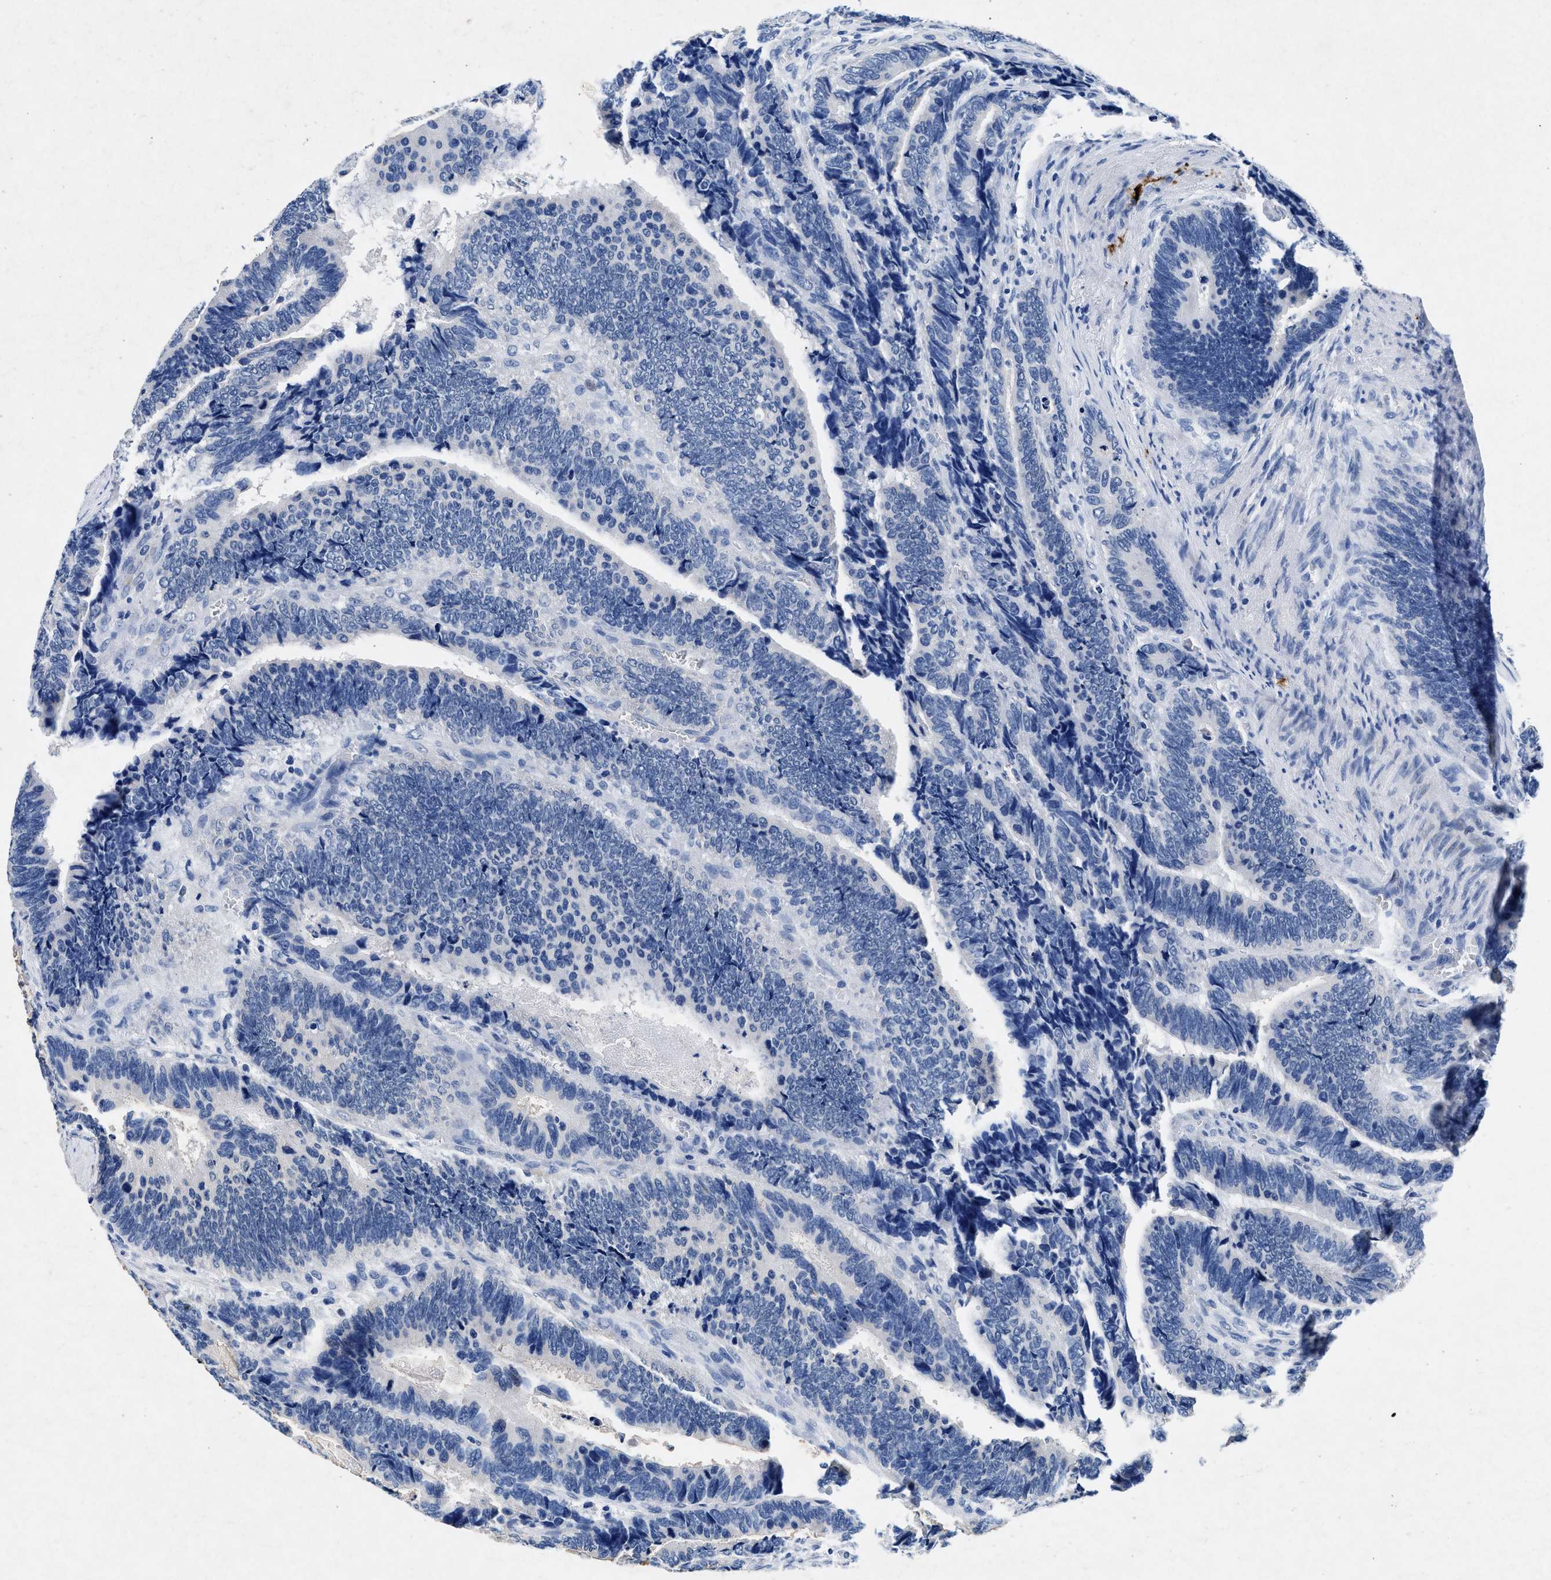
{"staining": {"intensity": "negative", "quantity": "none", "location": "none"}, "tissue": "colorectal cancer", "cell_type": "Tumor cells", "image_type": "cancer", "snomed": [{"axis": "morphology", "description": "Adenocarcinoma, NOS"}, {"axis": "topography", "description": "Colon"}], "caption": "Immunohistochemistry (IHC) micrograph of human colorectal adenocarcinoma stained for a protein (brown), which shows no staining in tumor cells.", "gene": "MAP6", "patient": {"sex": "male", "age": 72}}